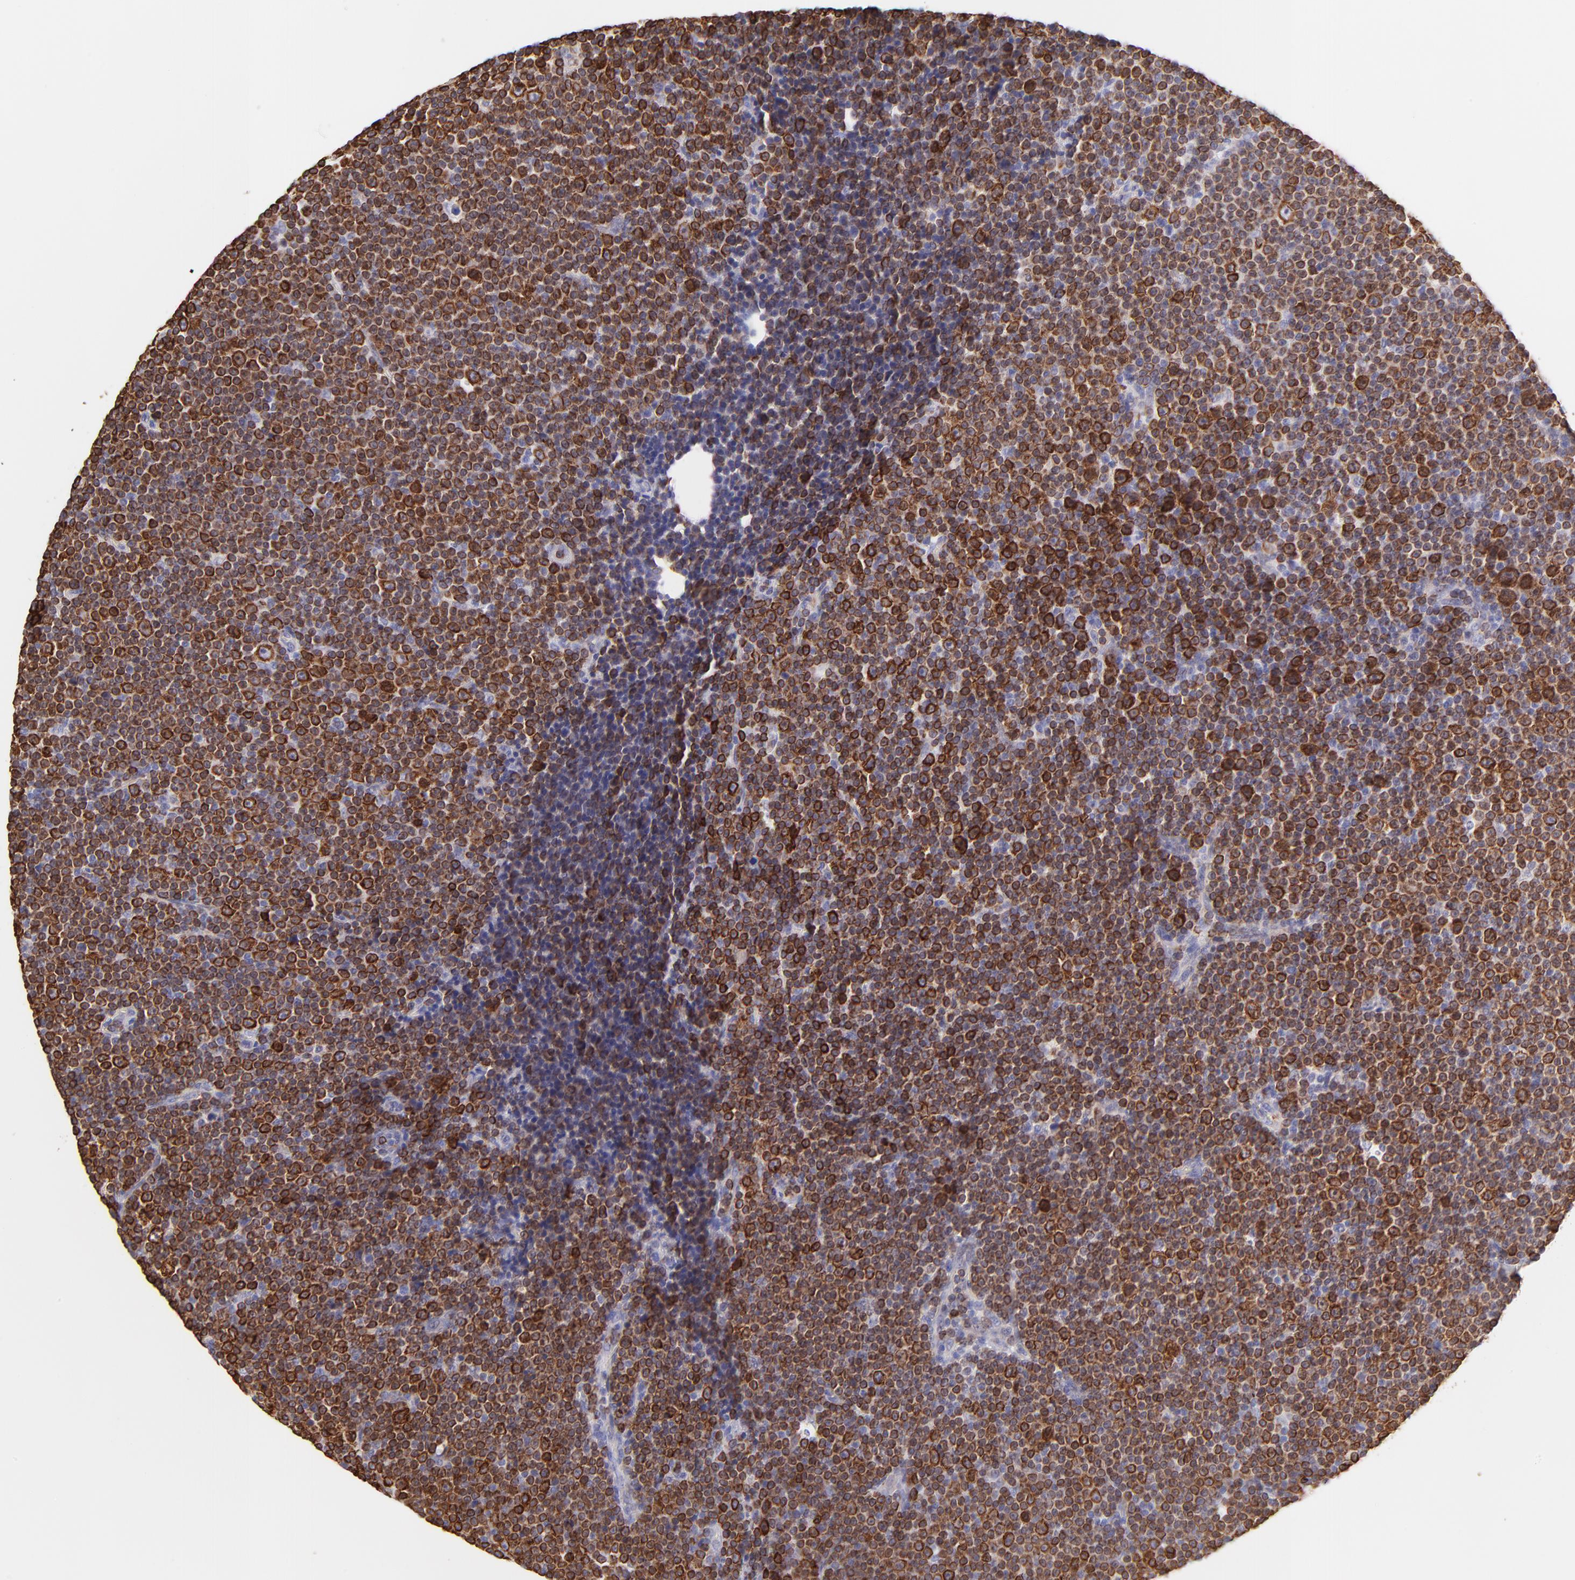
{"staining": {"intensity": "strong", "quantity": ">75%", "location": "cytoplasmic/membranous"}, "tissue": "lymphoma", "cell_type": "Tumor cells", "image_type": "cancer", "snomed": [{"axis": "morphology", "description": "Malignant lymphoma, non-Hodgkin's type, Low grade"}, {"axis": "topography", "description": "Lymph node"}], "caption": "This is a photomicrograph of immunohistochemistry (IHC) staining of lymphoma, which shows strong positivity in the cytoplasmic/membranous of tumor cells.", "gene": "IRAG2", "patient": {"sex": "female", "age": 67}}